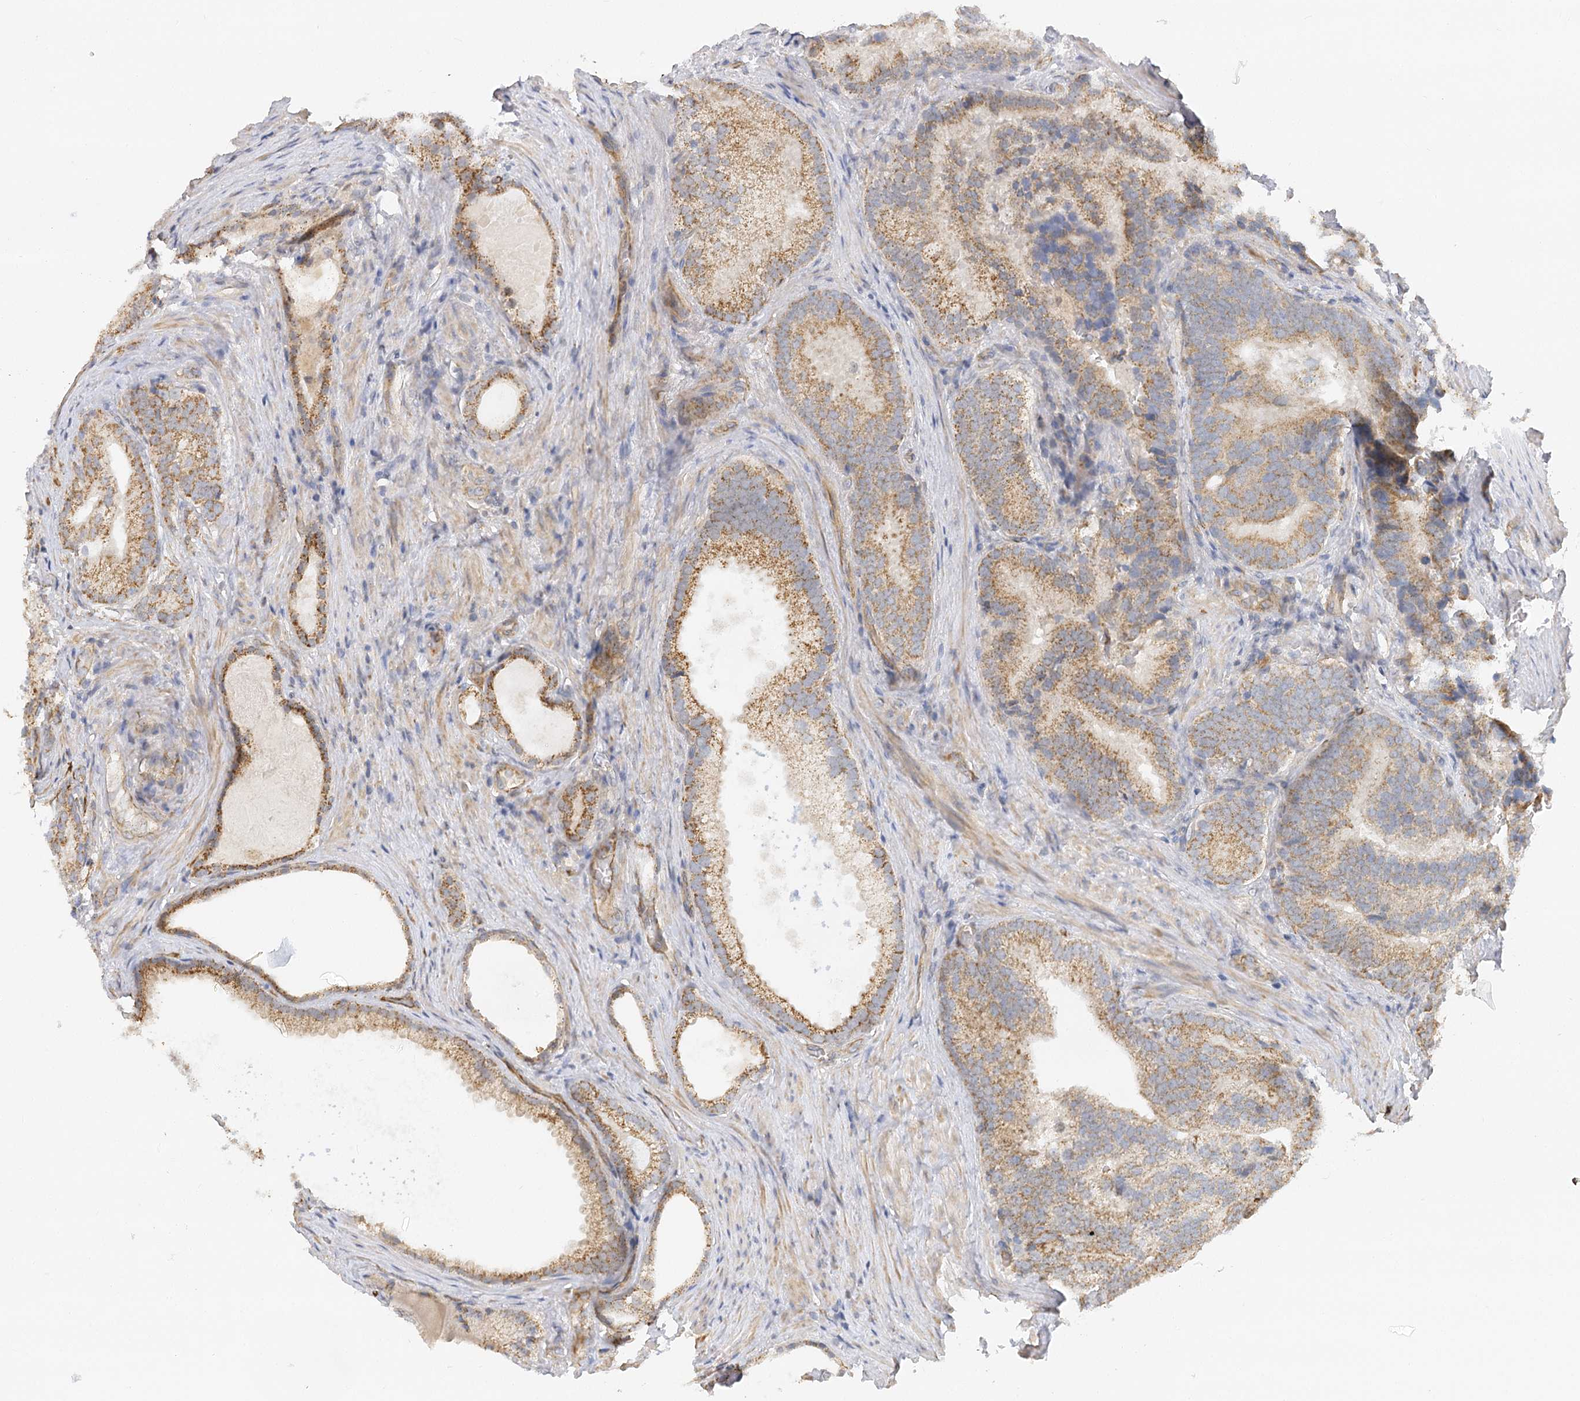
{"staining": {"intensity": "moderate", "quantity": ">75%", "location": "cytoplasmic/membranous"}, "tissue": "prostate cancer", "cell_type": "Tumor cells", "image_type": "cancer", "snomed": [{"axis": "morphology", "description": "Adenocarcinoma, Low grade"}, {"axis": "topography", "description": "Prostate"}], "caption": "A micrograph of human prostate low-grade adenocarcinoma stained for a protein shows moderate cytoplasmic/membranous brown staining in tumor cells. Using DAB (brown) and hematoxylin (blue) stains, captured at high magnification using brightfield microscopy.", "gene": "NELL2", "patient": {"sex": "male", "age": 71}}